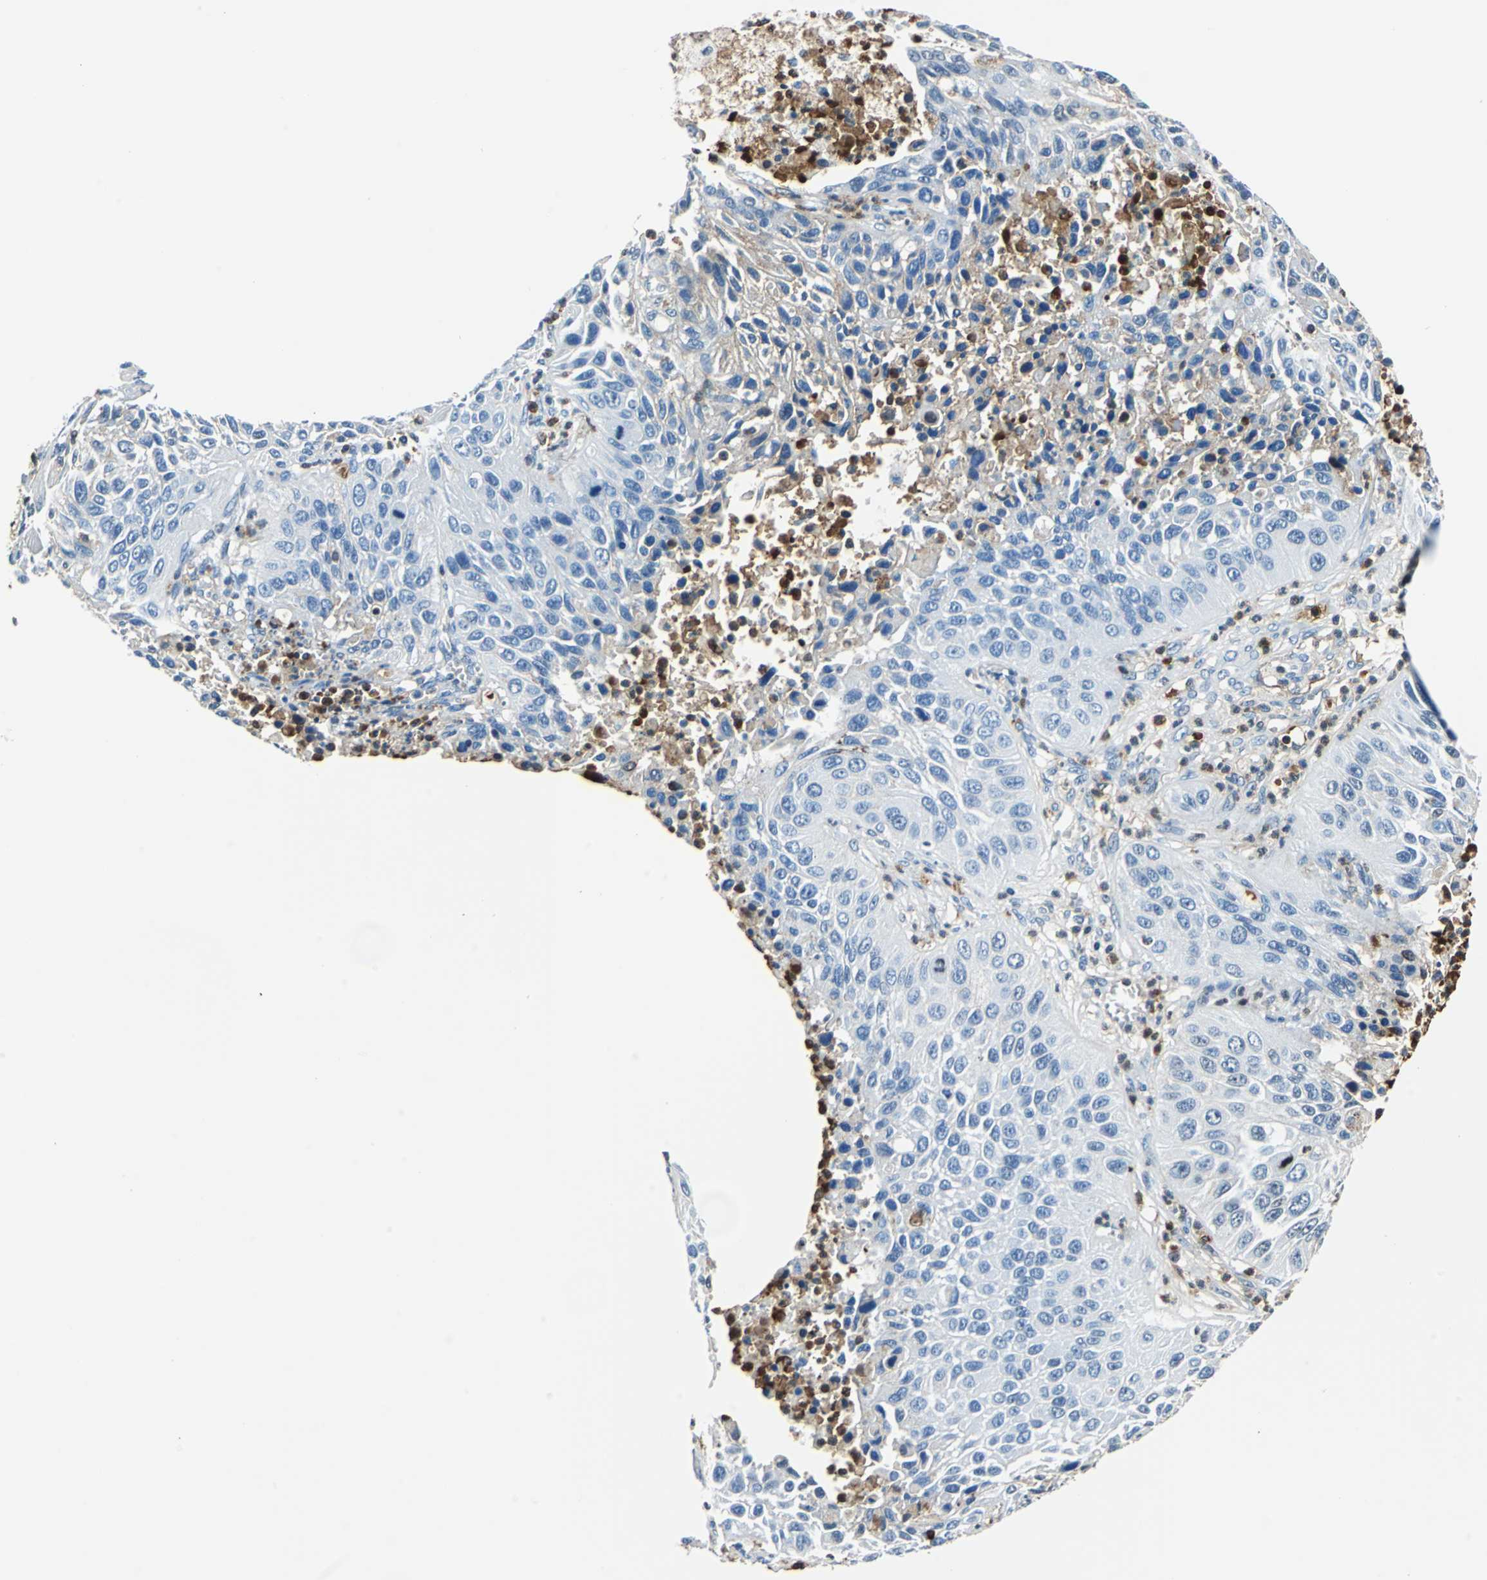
{"staining": {"intensity": "weak", "quantity": "<25%", "location": "cytoplasmic/membranous"}, "tissue": "lung cancer", "cell_type": "Tumor cells", "image_type": "cancer", "snomed": [{"axis": "morphology", "description": "Squamous cell carcinoma, NOS"}, {"axis": "topography", "description": "Lung"}], "caption": "Tumor cells show no significant protein staining in lung cancer. (Stains: DAB IHC with hematoxylin counter stain, Microscopy: brightfield microscopy at high magnification).", "gene": "ALB", "patient": {"sex": "female", "age": 76}}